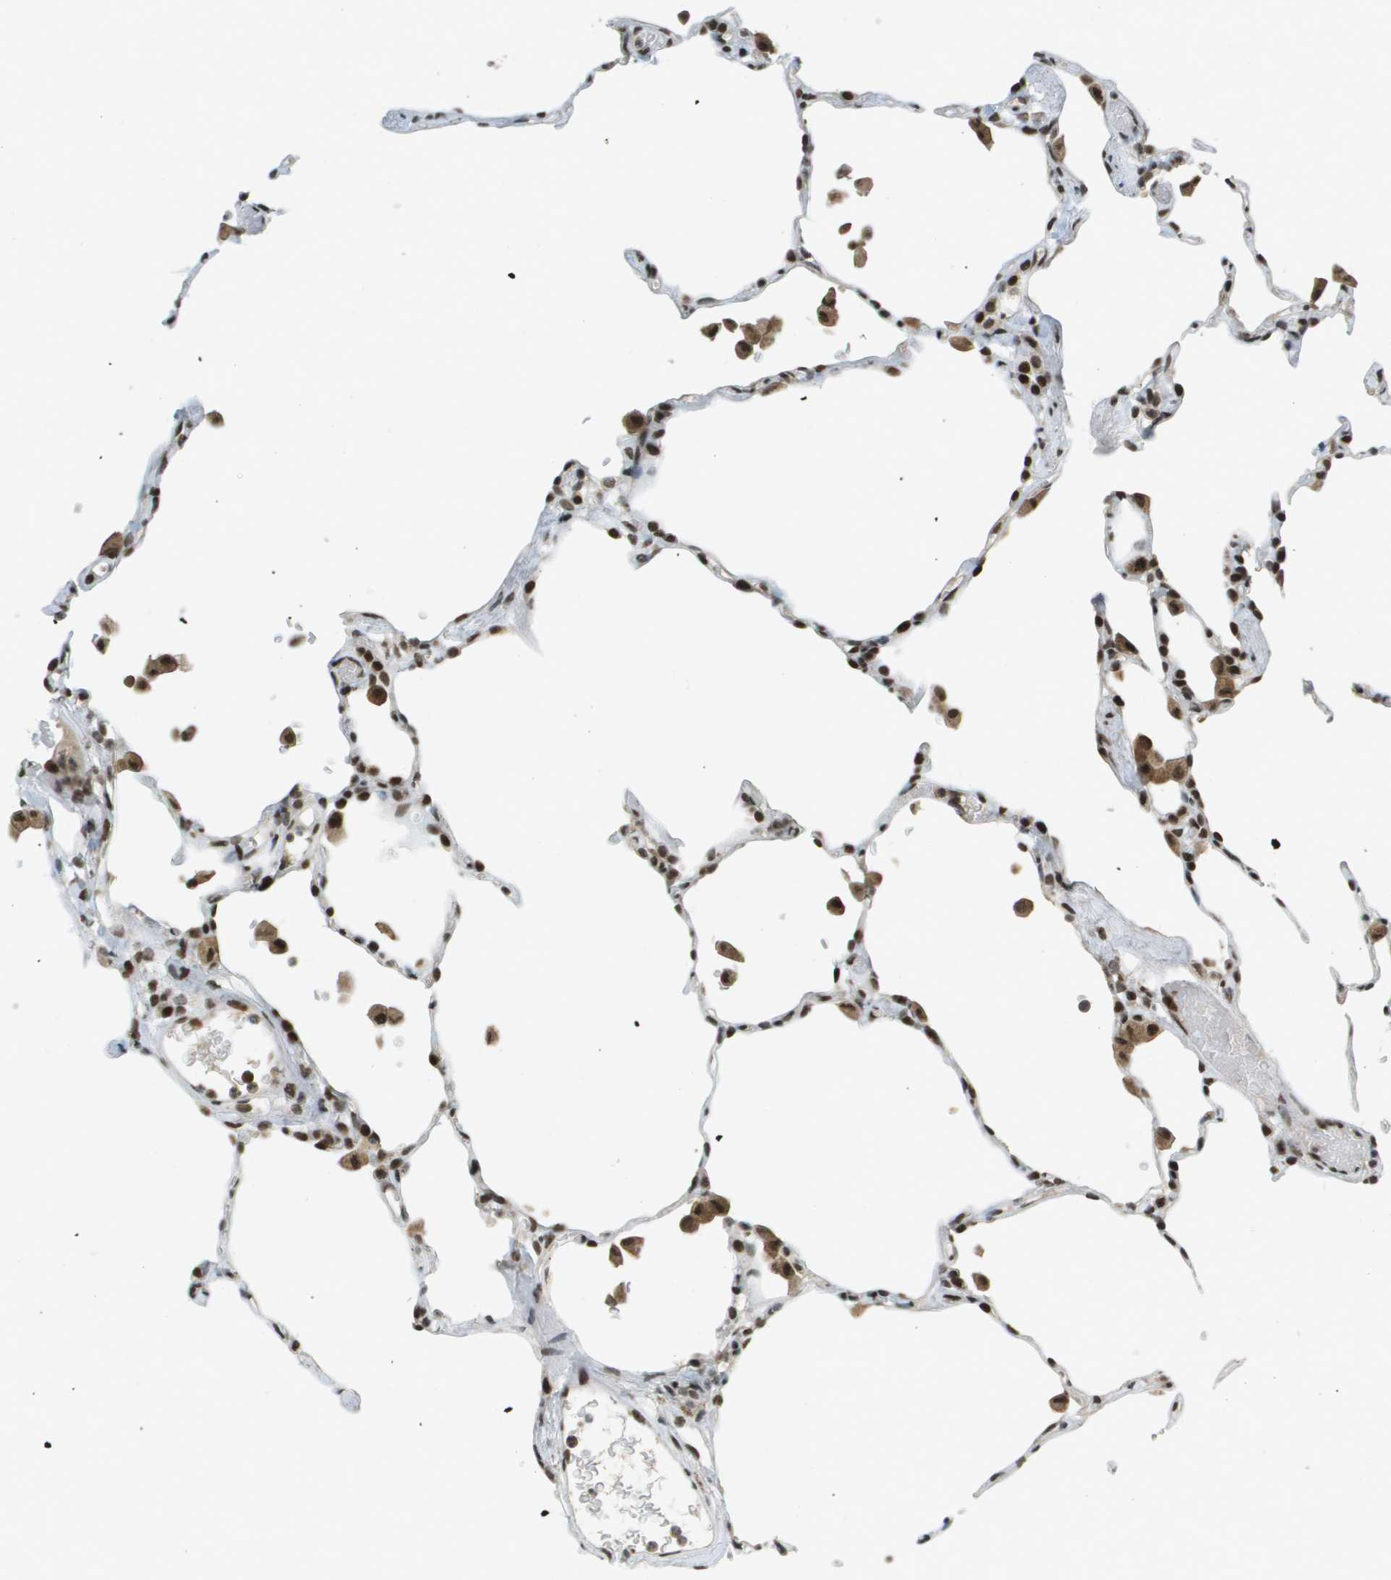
{"staining": {"intensity": "strong", "quantity": ">75%", "location": "nuclear"}, "tissue": "lung", "cell_type": "Alveolar cells", "image_type": "normal", "snomed": [{"axis": "morphology", "description": "Normal tissue, NOS"}, {"axis": "topography", "description": "Lung"}], "caption": "Lung stained with DAB immunohistochemistry displays high levels of strong nuclear expression in approximately >75% of alveolar cells.", "gene": "IRF7", "patient": {"sex": "female", "age": 49}}